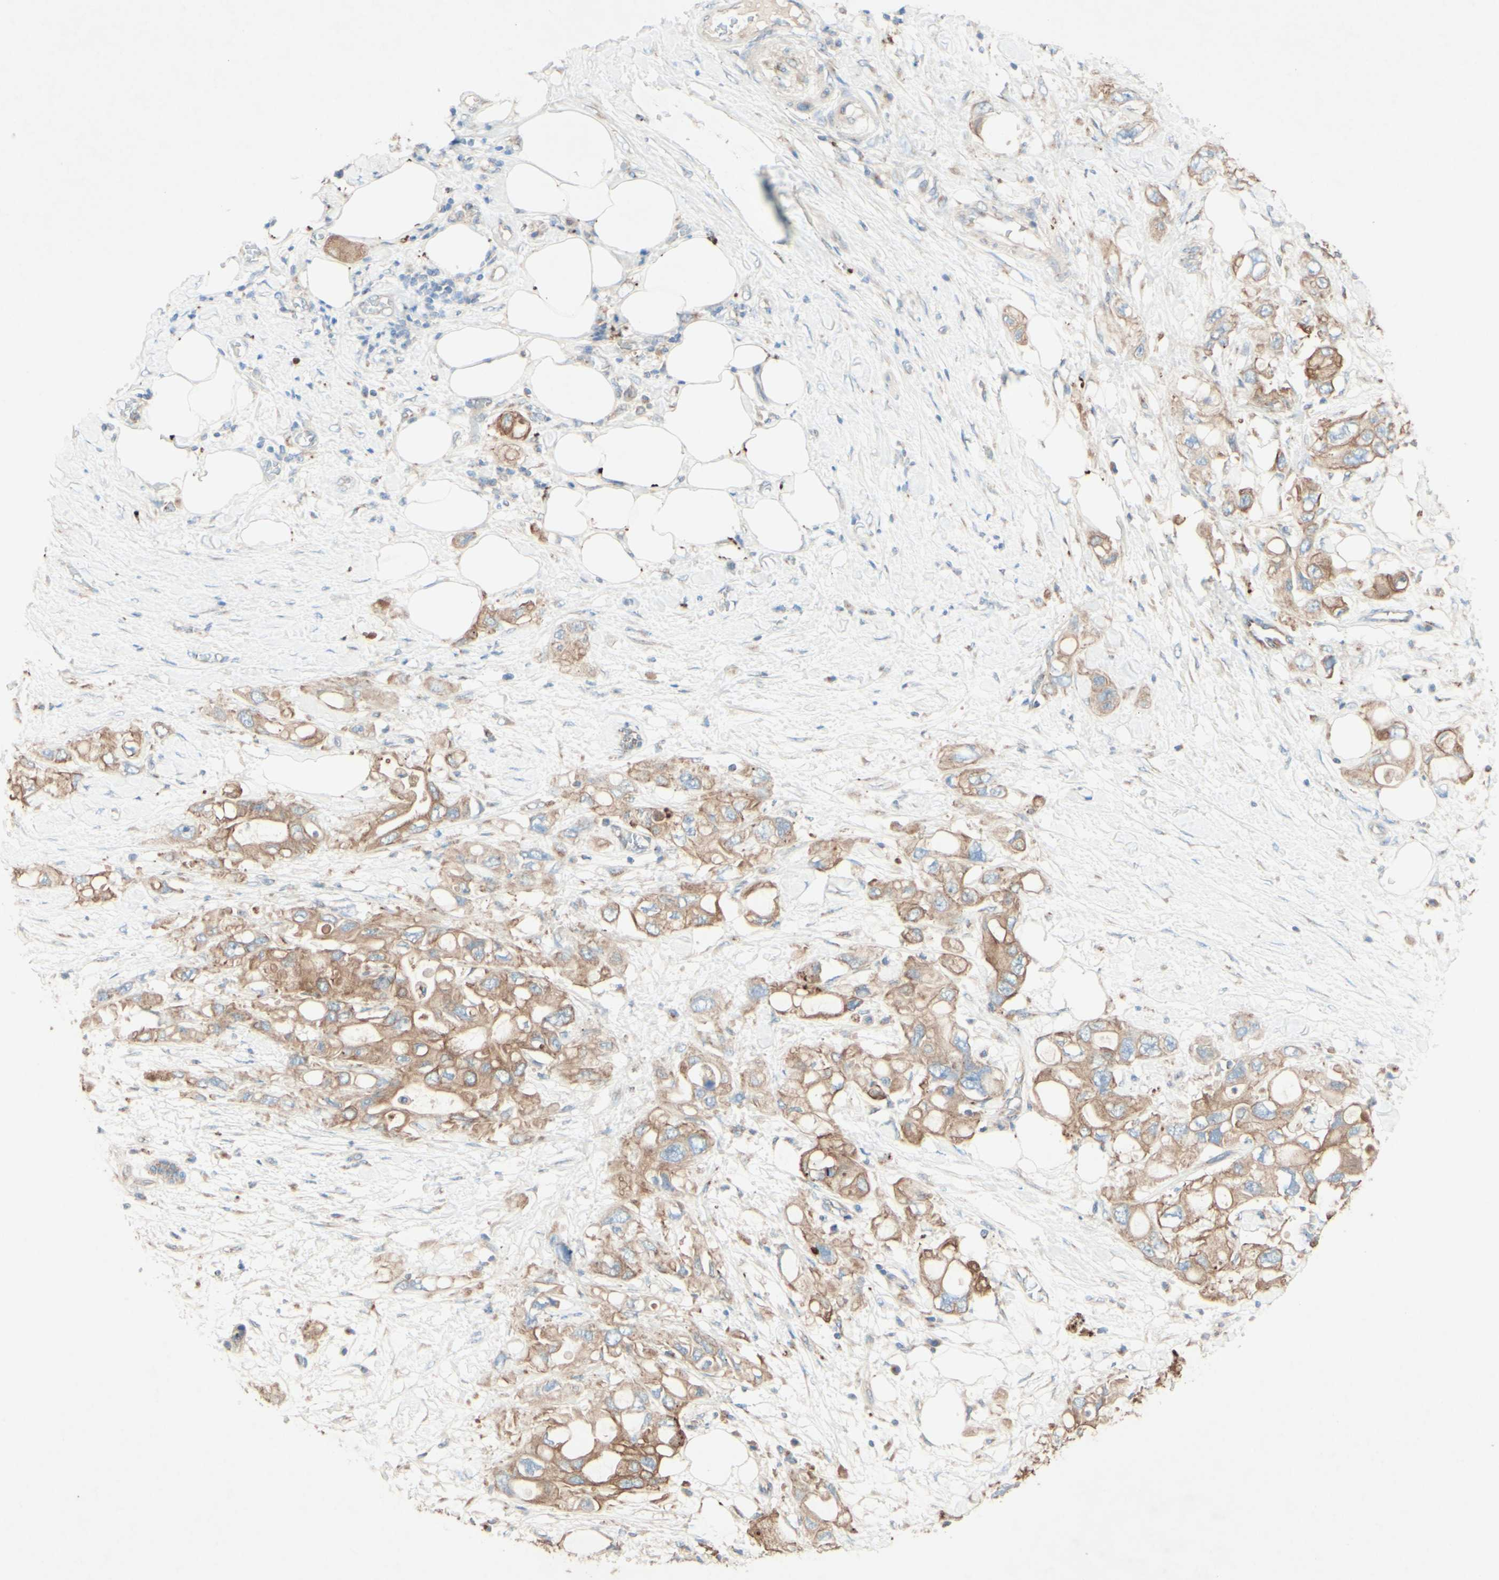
{"staining": {"intensity": "moderate", "quantity": ">75%", "location": "cytoplasmic/membranous"}, "tissue": "pancreatic cancer", "cell_type": "Tumor cells", "image_type": "cancer", "snomed": [{"axis": "morphology", "description": "Adenocarcinoma, NOS"}, {"axis": "topography", "description": "Pancreas"}], "caption": "IHC of pancreatic cancer (adenocarcinoma) shows medium levels of moderate cytoplasmic/membranous expression in approximately >75% of tumor cells. Using DAB (brown) and hematoxylin (blue) stains, captured at high magnification using brightfield microscopy.", "gene": "MTM1", "patient": {"sex": "female", "age": 56}}